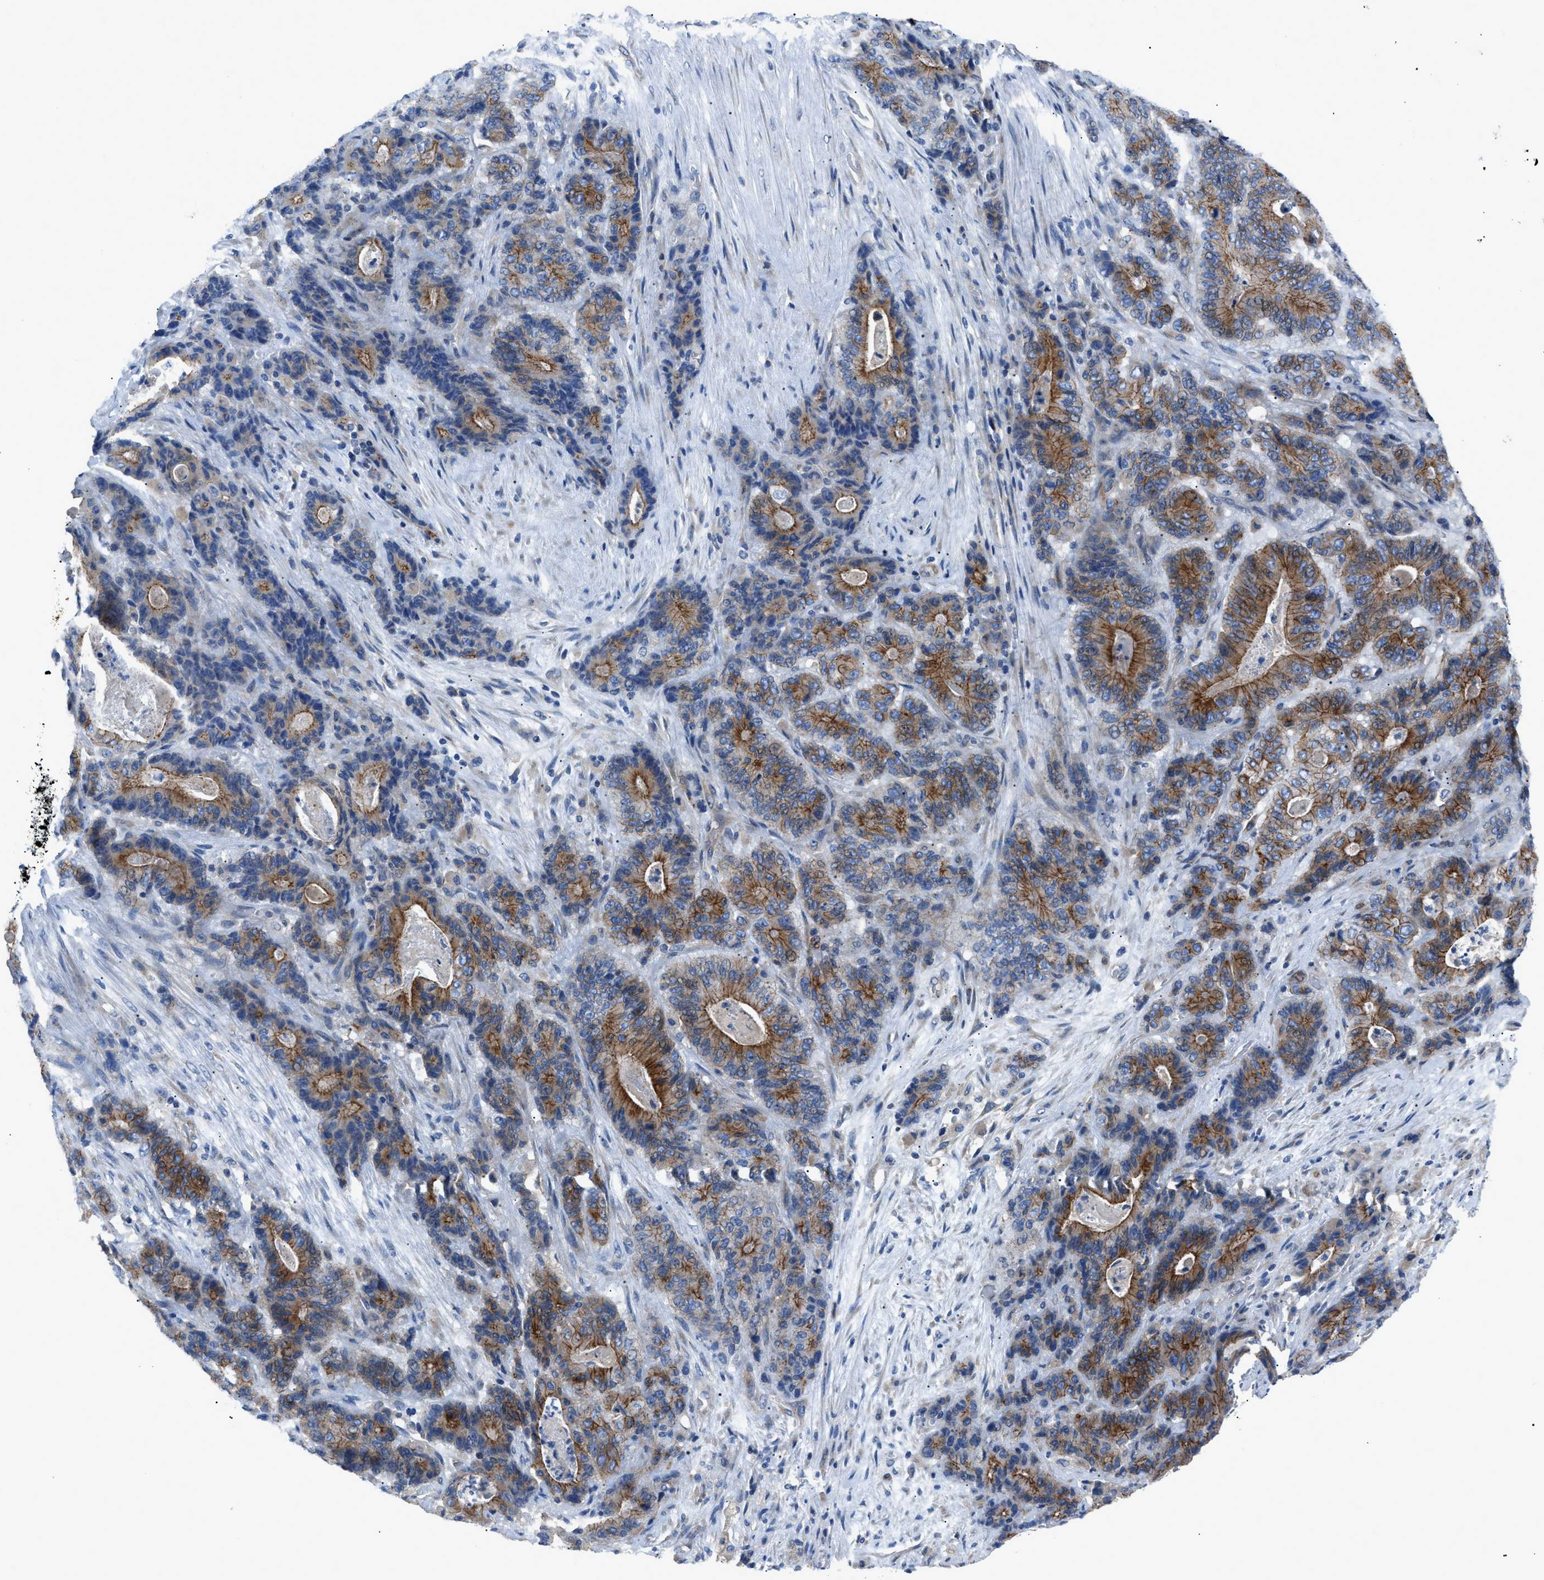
{"staining": {"intensity": "moderate", "quantity": ">75%", "location": "cytoplasmic/membranous"}, "tissue": "stomach cancer", "cell_type": "Tumor cells", "image_type": "cancer", "snomed": [{"axis": "morphology", "description": "Adenocarcinoma, NOS"}, {"axis": "topography", "description": "Stomach"}], "caption": "The histopathology image exhibits immunohistochemical staining of adenocarcinoma (stomach). There is moderate cytoplasmic/membranous expression is identified in approximately >75% of tumor cells.", "gene": "ZDHHC24", "patient": {"sex": "female", "age": 73}}